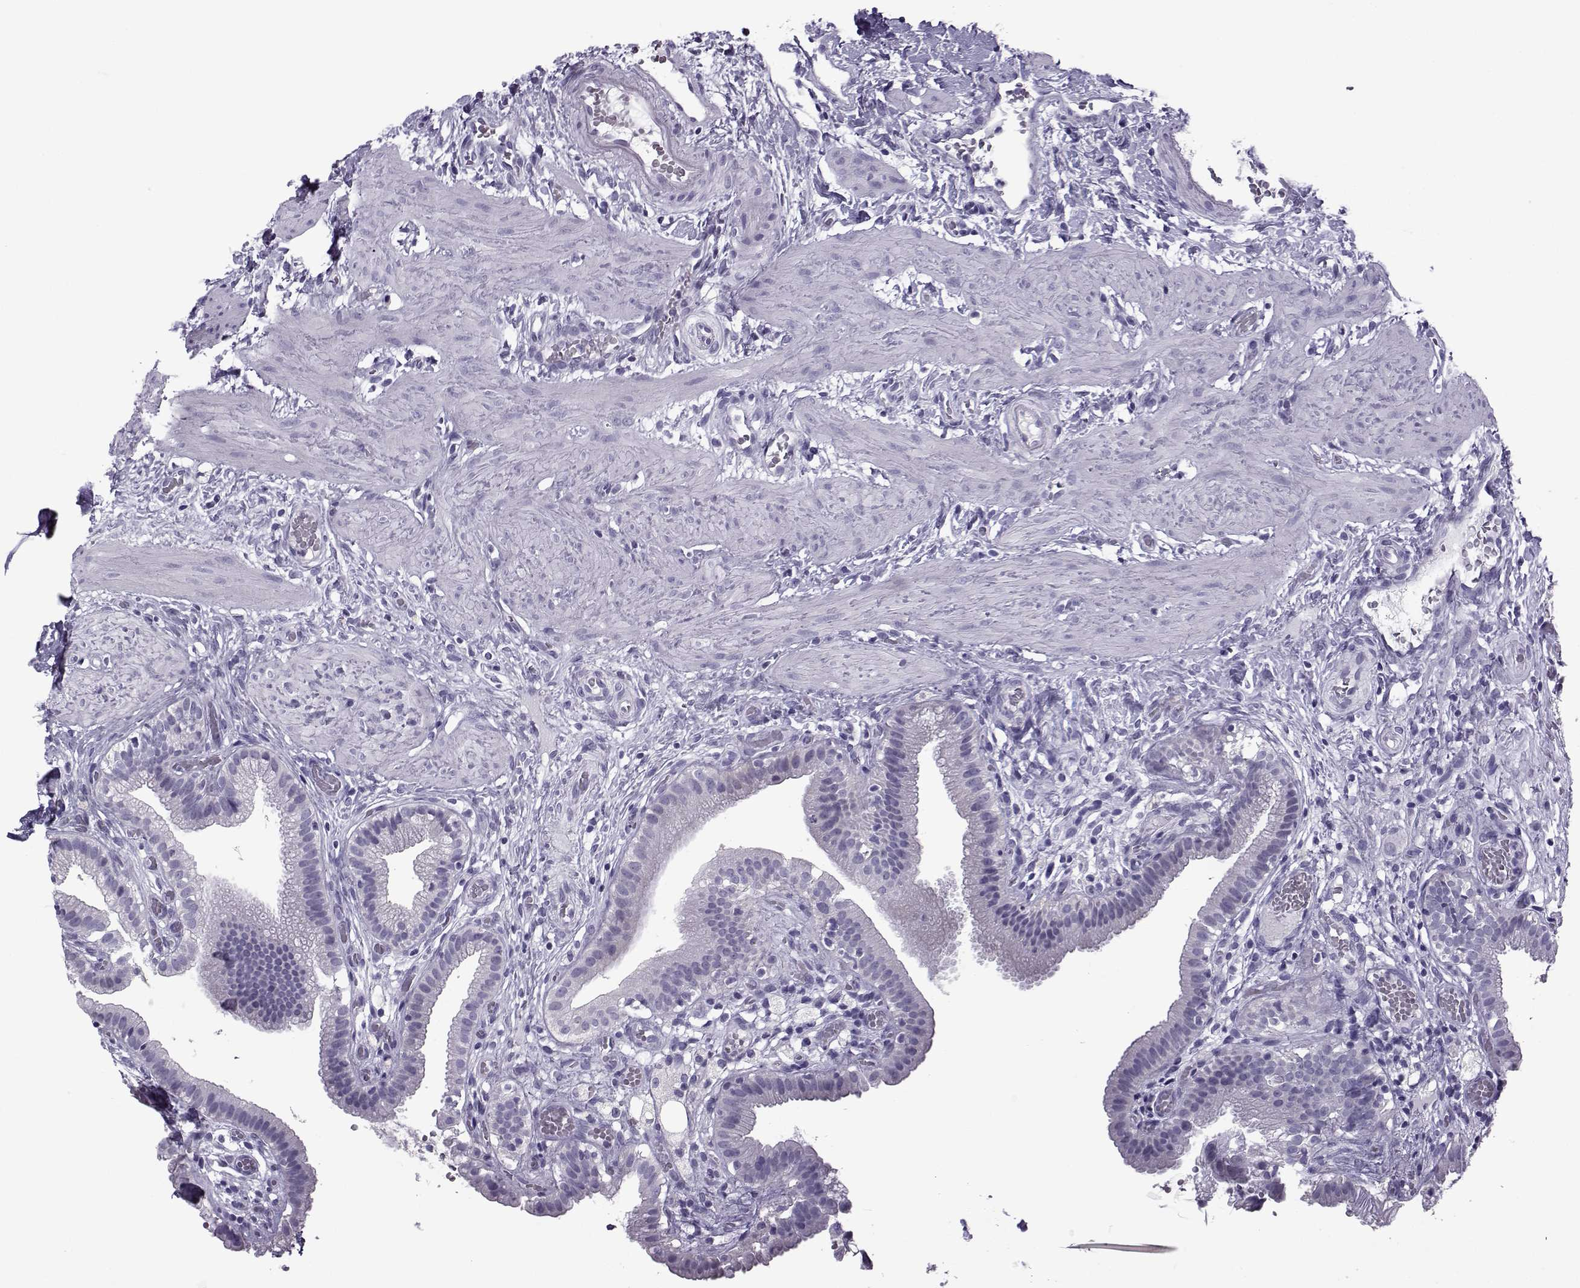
{"staining": {"intensity": "negative", "quantity": "none", "location": "none"}, "tissue": "gallbladder", "cell_type": "Glandular cells", "image_type": "normal", "snomed": [{"axis": "morphology", "description": "Normal tissue, NOS"}, {"axis": "topography", "description": "Gallbladder"}], "caption": "IHC photomicrograph of unremarkable gallbladder: human gallbladder stained with DAB exhibits no significant protein positivity in glandular cells. (DAB immunohistochemistry visualized using brightfield microscopy, high magnification).", "gene": "OIP5", "patient": {"sex": "female", "age": 24}}